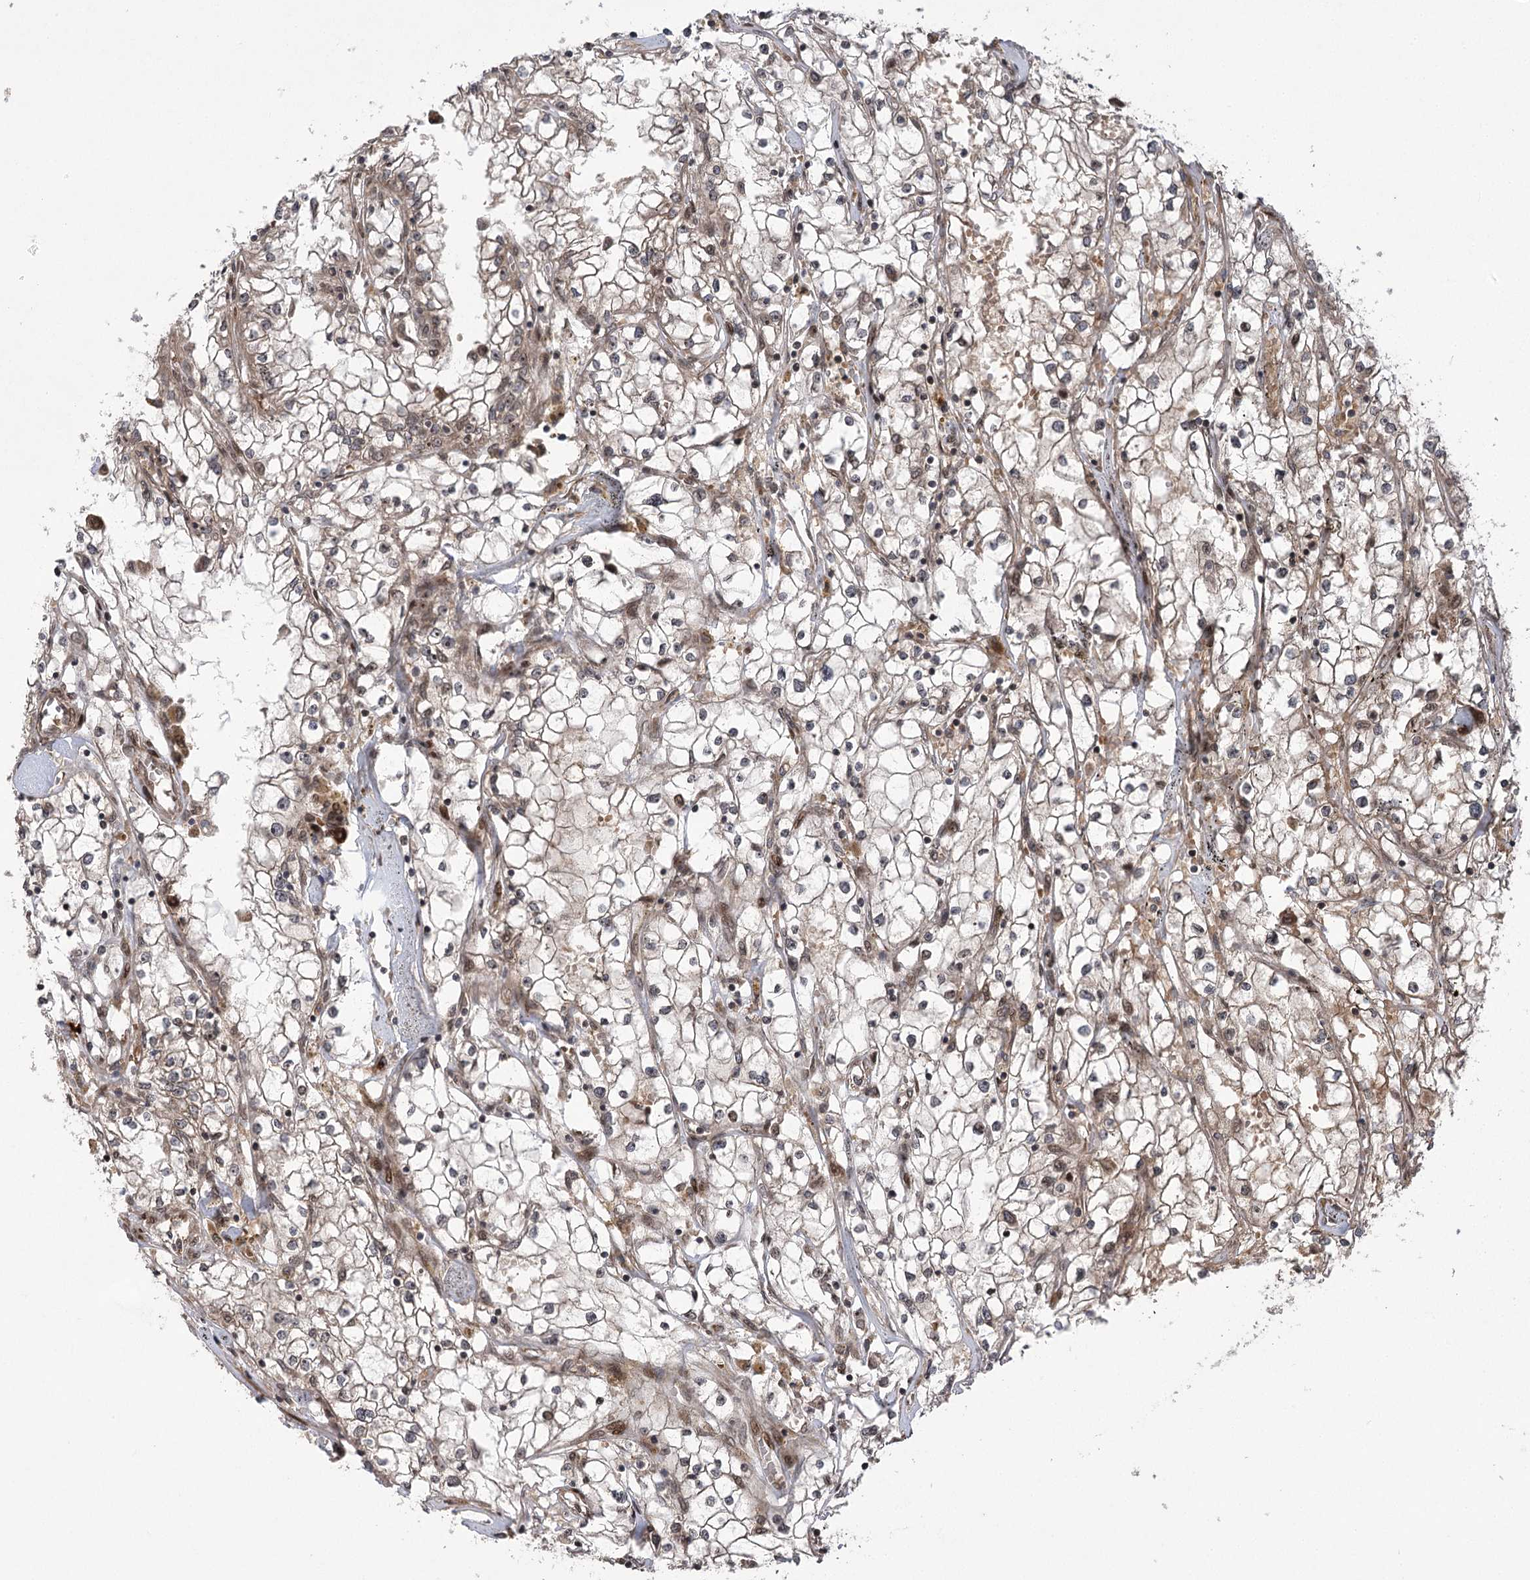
{"staining": {"intensity": "weak", "quantity": "25%-75%", "location": "cytoplasmic/membranous,nuclear"}, "tissue": "renal cancer", "cell_type": "Tumor cells", "image_type": "cancer", "snomed": [{"axis": "morphology", "description": "Adenocarcinoma, NOS"}, {"axis": "topography", "description": "Kidney"}], "caption": "Immunohistochemical staining of human adenocarcinoma (renal) displays low levels of weak cytoplasmic/membranous and nuclear protein staining in about 25%-75% of tumor cells.", "gene": "TENM2", "patient": {"sex": "male", "age": 56}}